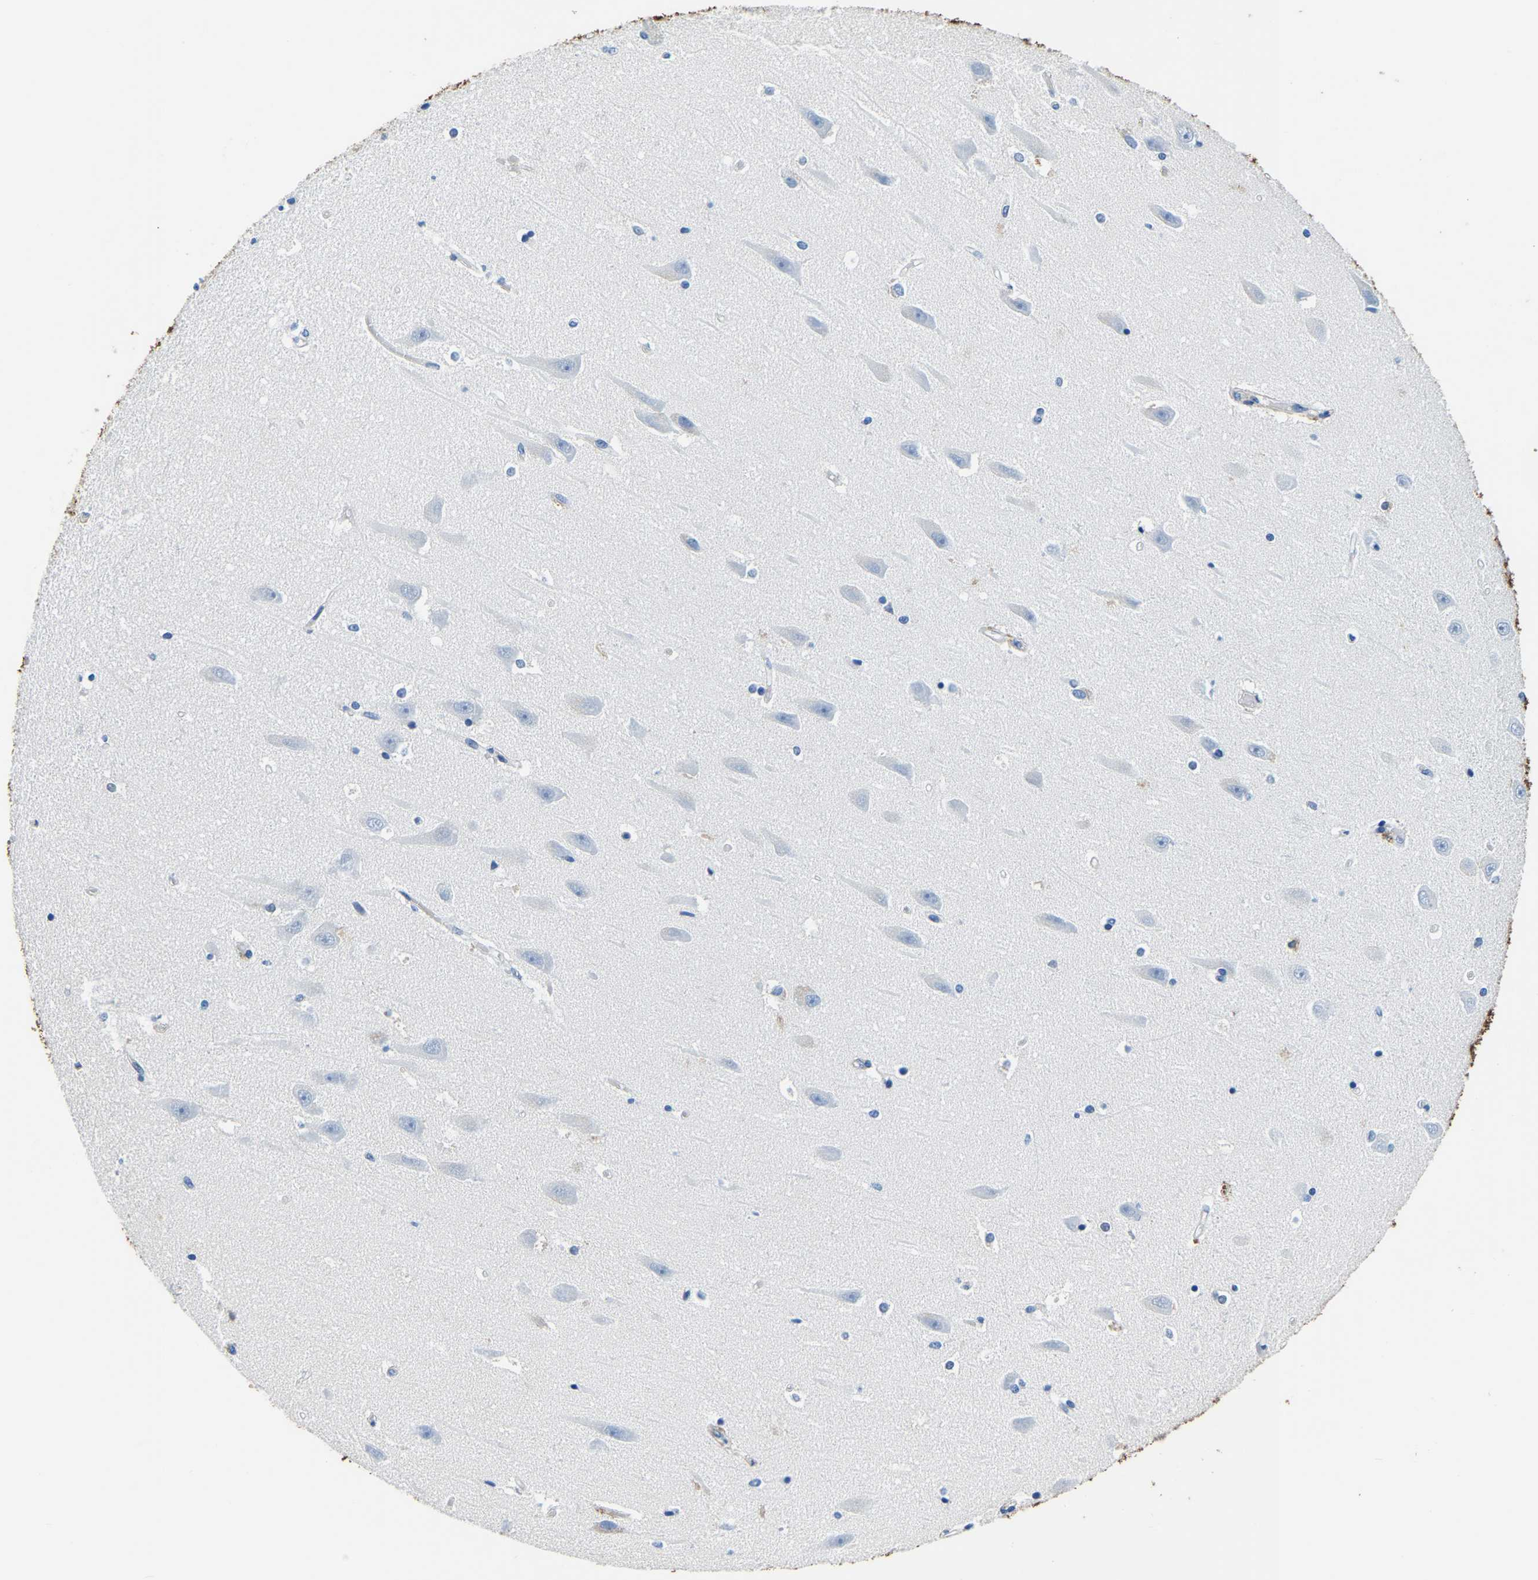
{"staining": {"intensity": "strong", "quantity": "<25%", "location": "cytoplasmic/membranous,nuclear"}, "tissue": "hippocampus", "cell_type": "Glial cells", "image_type": "normal", "snomed": [{"axis": "morphology", "description": "Normal tissue, NOS"}, {"axis": "topography", "description": "Hippocampus"}], "caption": "High-magnification brightfield microscopy of normal hippocampus stained with DAB (brown) and counterstained with hematoxylin (blue). glial cells exhibit strong cytoplasmic/membranous,nuclear staining is present in approximately<25% of cells.", "gene": "MS4A3", "patient": {"sex": "male", "age": 45}}